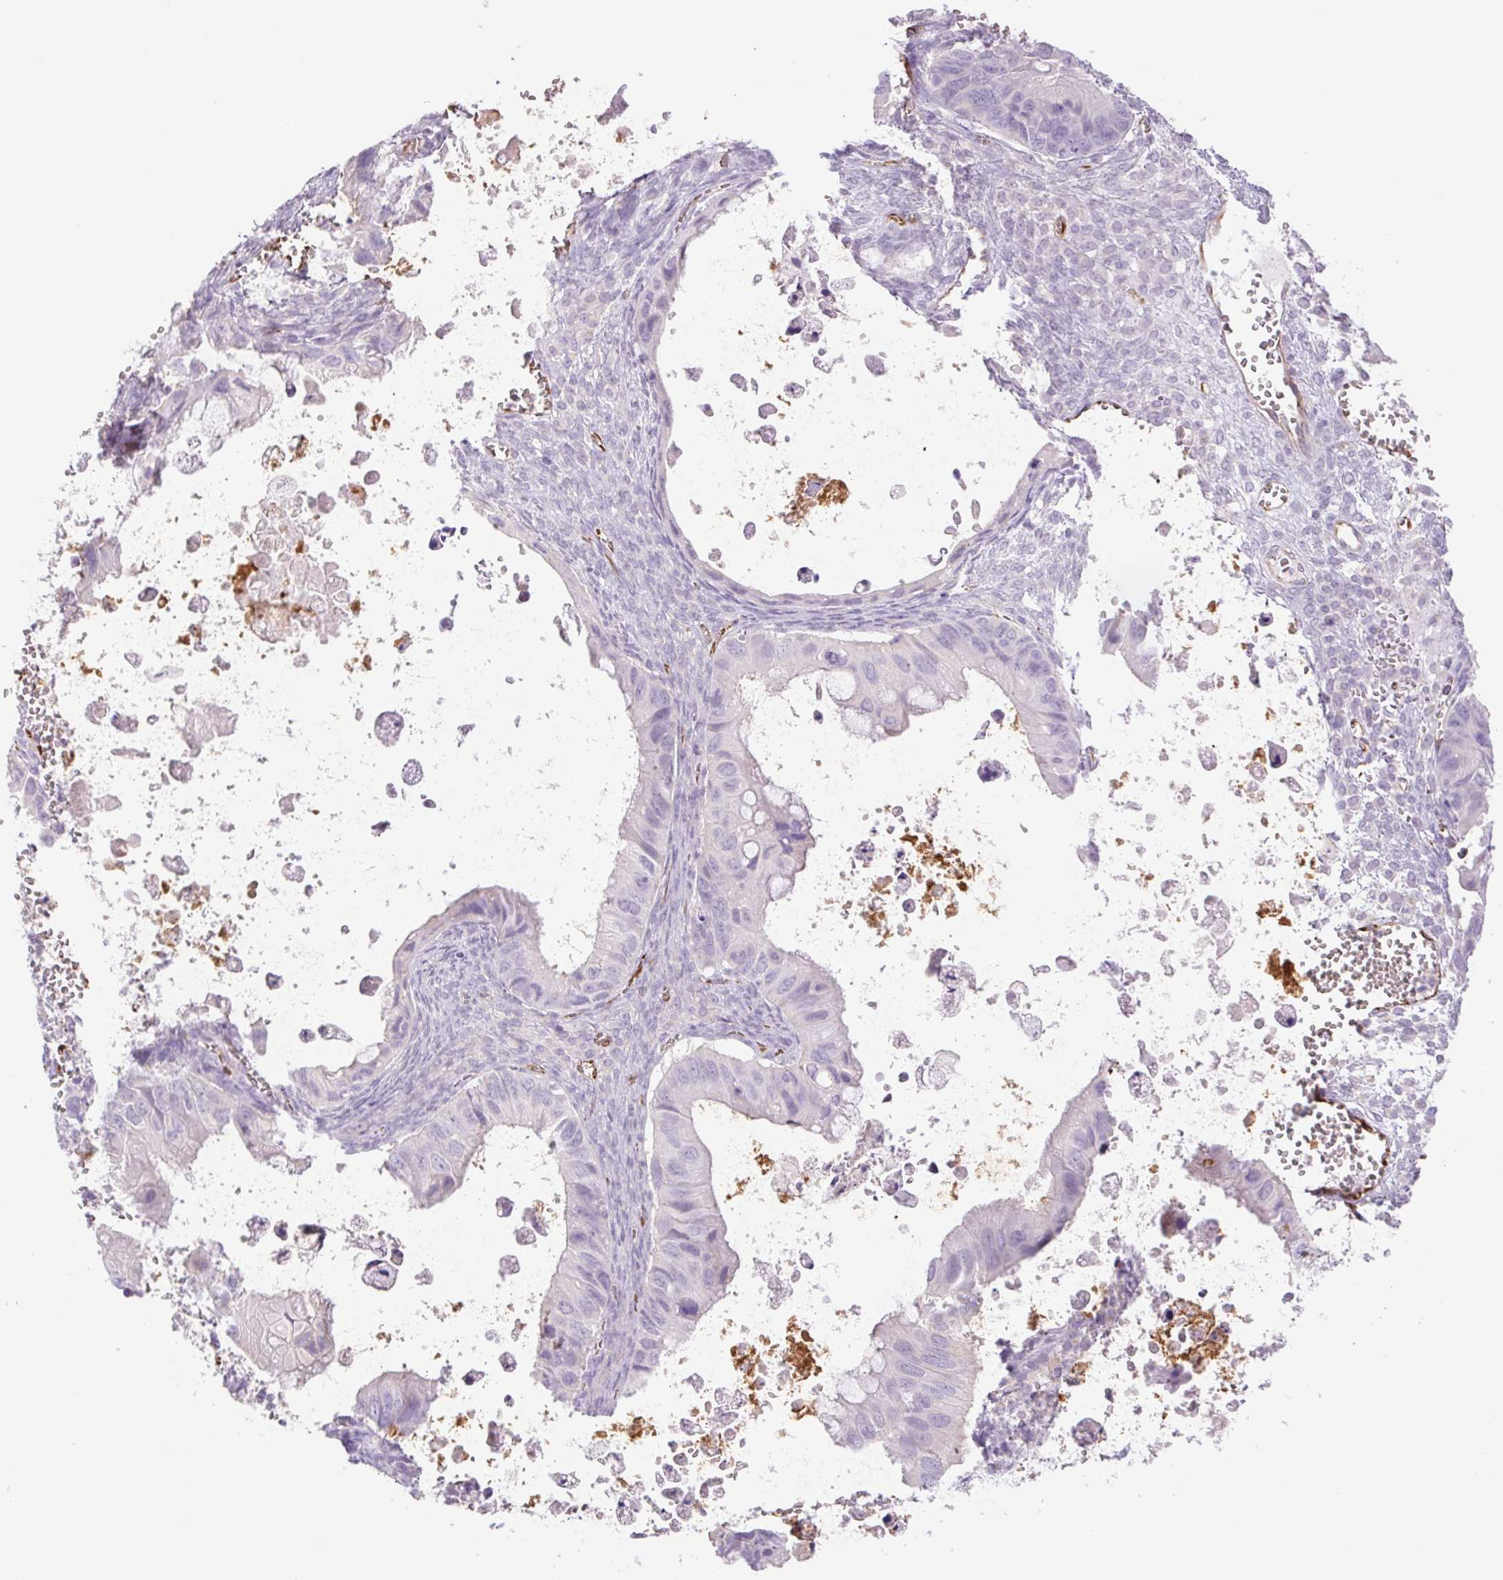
{"staining": {"intensity": "negative", "quantity": "none", "location": "none"}, "tissue": "ovarian cancer", "cell_type": "Tumor cells", "image_type": "cancer", "snomed": [{"axis": "morphology", "description": "Cystadenocarcinoma, mucinous, NOS"}, {"axis": "topography", "description": "Ovary"}], "caption": "Tumor cells show no significant protein positivity in ovarian cancer (mucinous cystadenocarcinoma).", "gene": "IGFL3", "patient": {"sex": "female", "age": 64}}